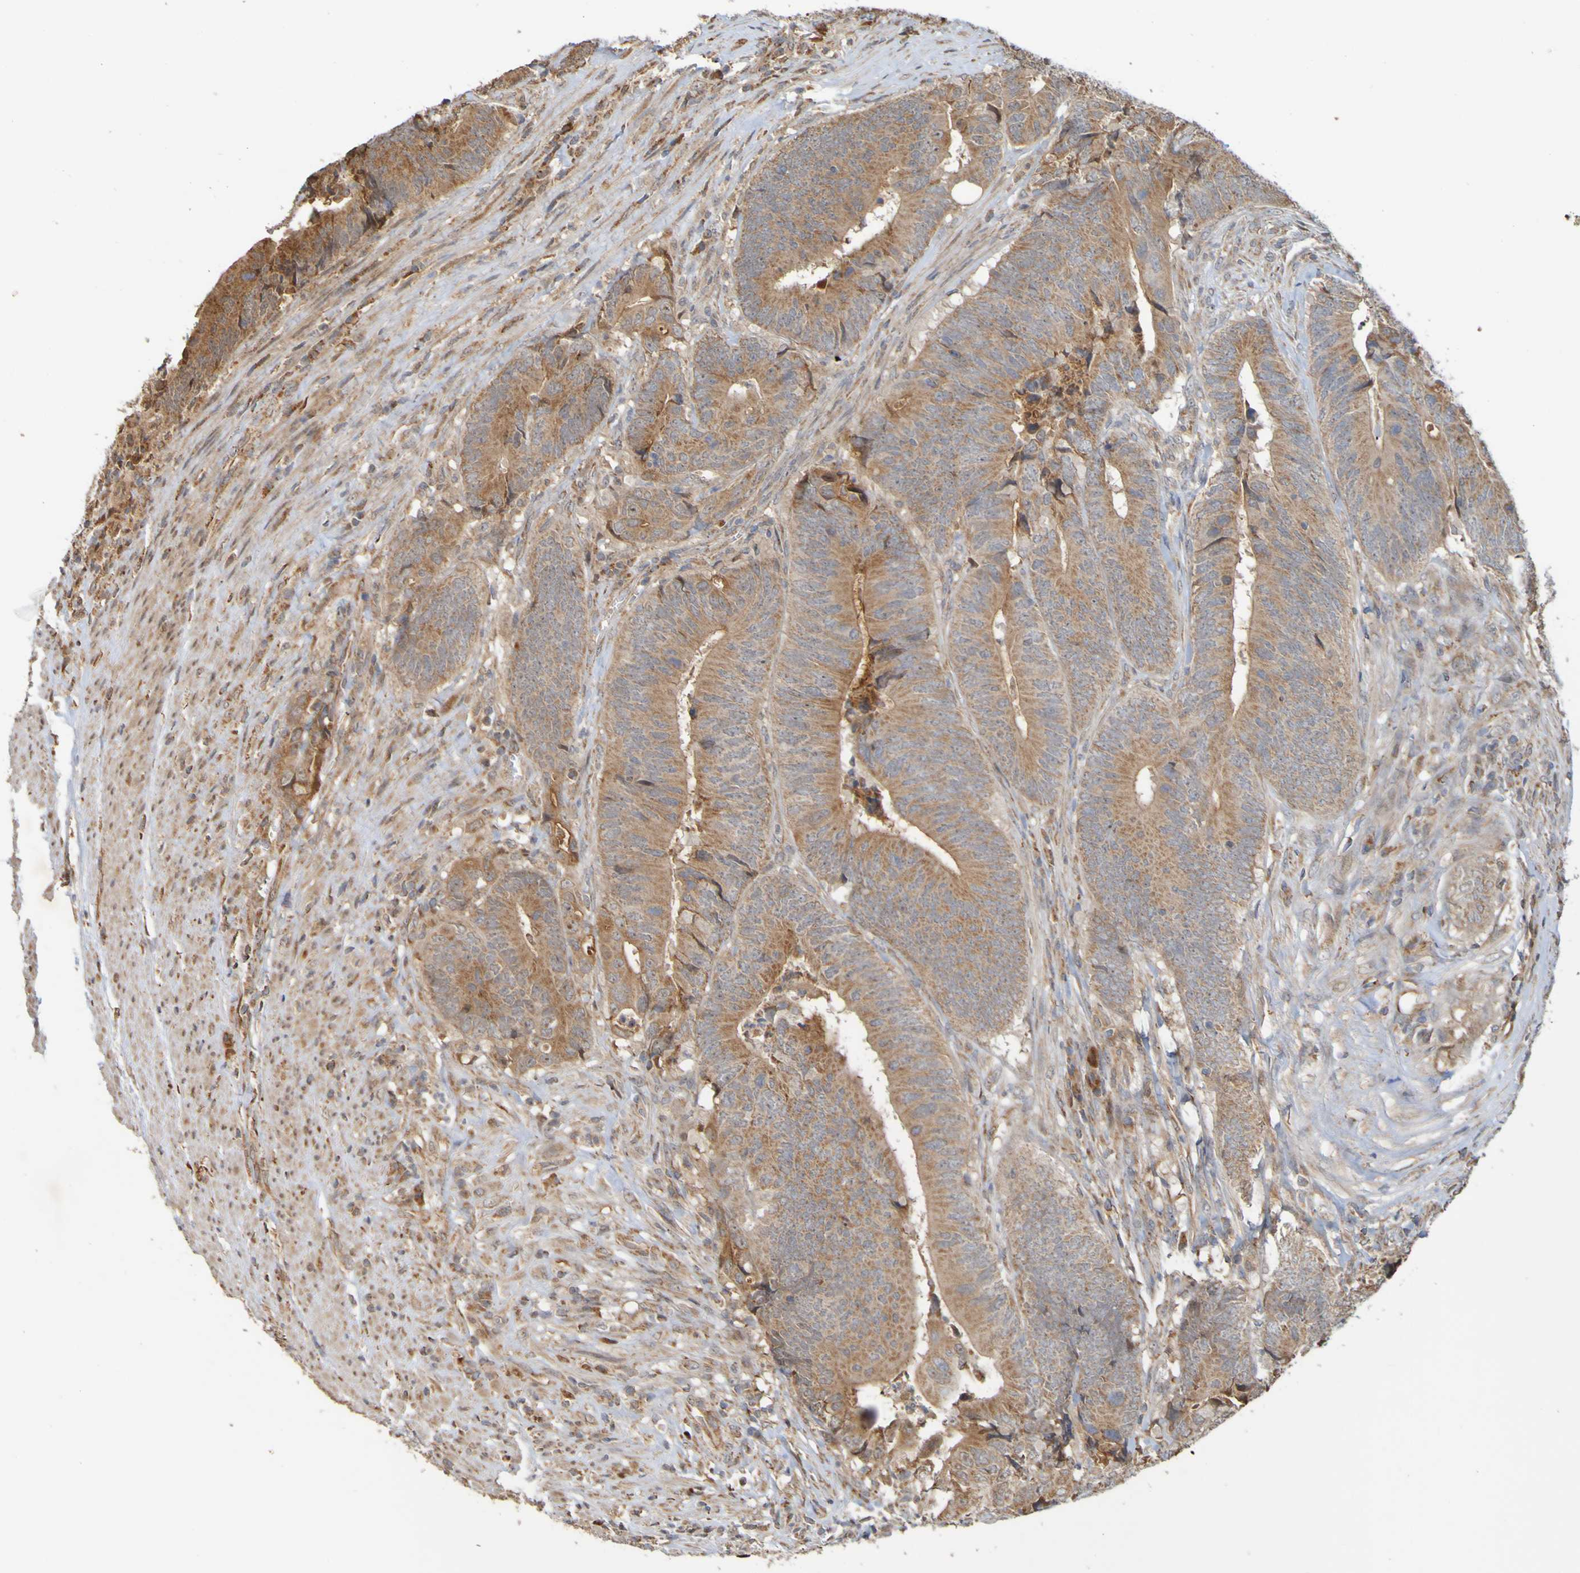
{"staining": {"intensity": "moderate", "quantity": ">75%", "location": "cytoplasmic/membranous"}, "tissue": "colorectal cancer", "cell_type": "Tumor cells", "image_type": "cancer", "snomed": [{"axis": "morphology", "description": "Normal tissue, NOS"}, {"axis": "morphology", "description": "Adenocarcinoma, NOS"}, {"axis": "topography", "description": "Colon"}], "caption": "Brown immunohistochemical staining in colorectal cancer exhibits moderate cytoplasmic/membranous expression in approximately >75% of tumor cells.", "gene": "TMBIM1", "patient": {"sex": "male", "age": 56}}